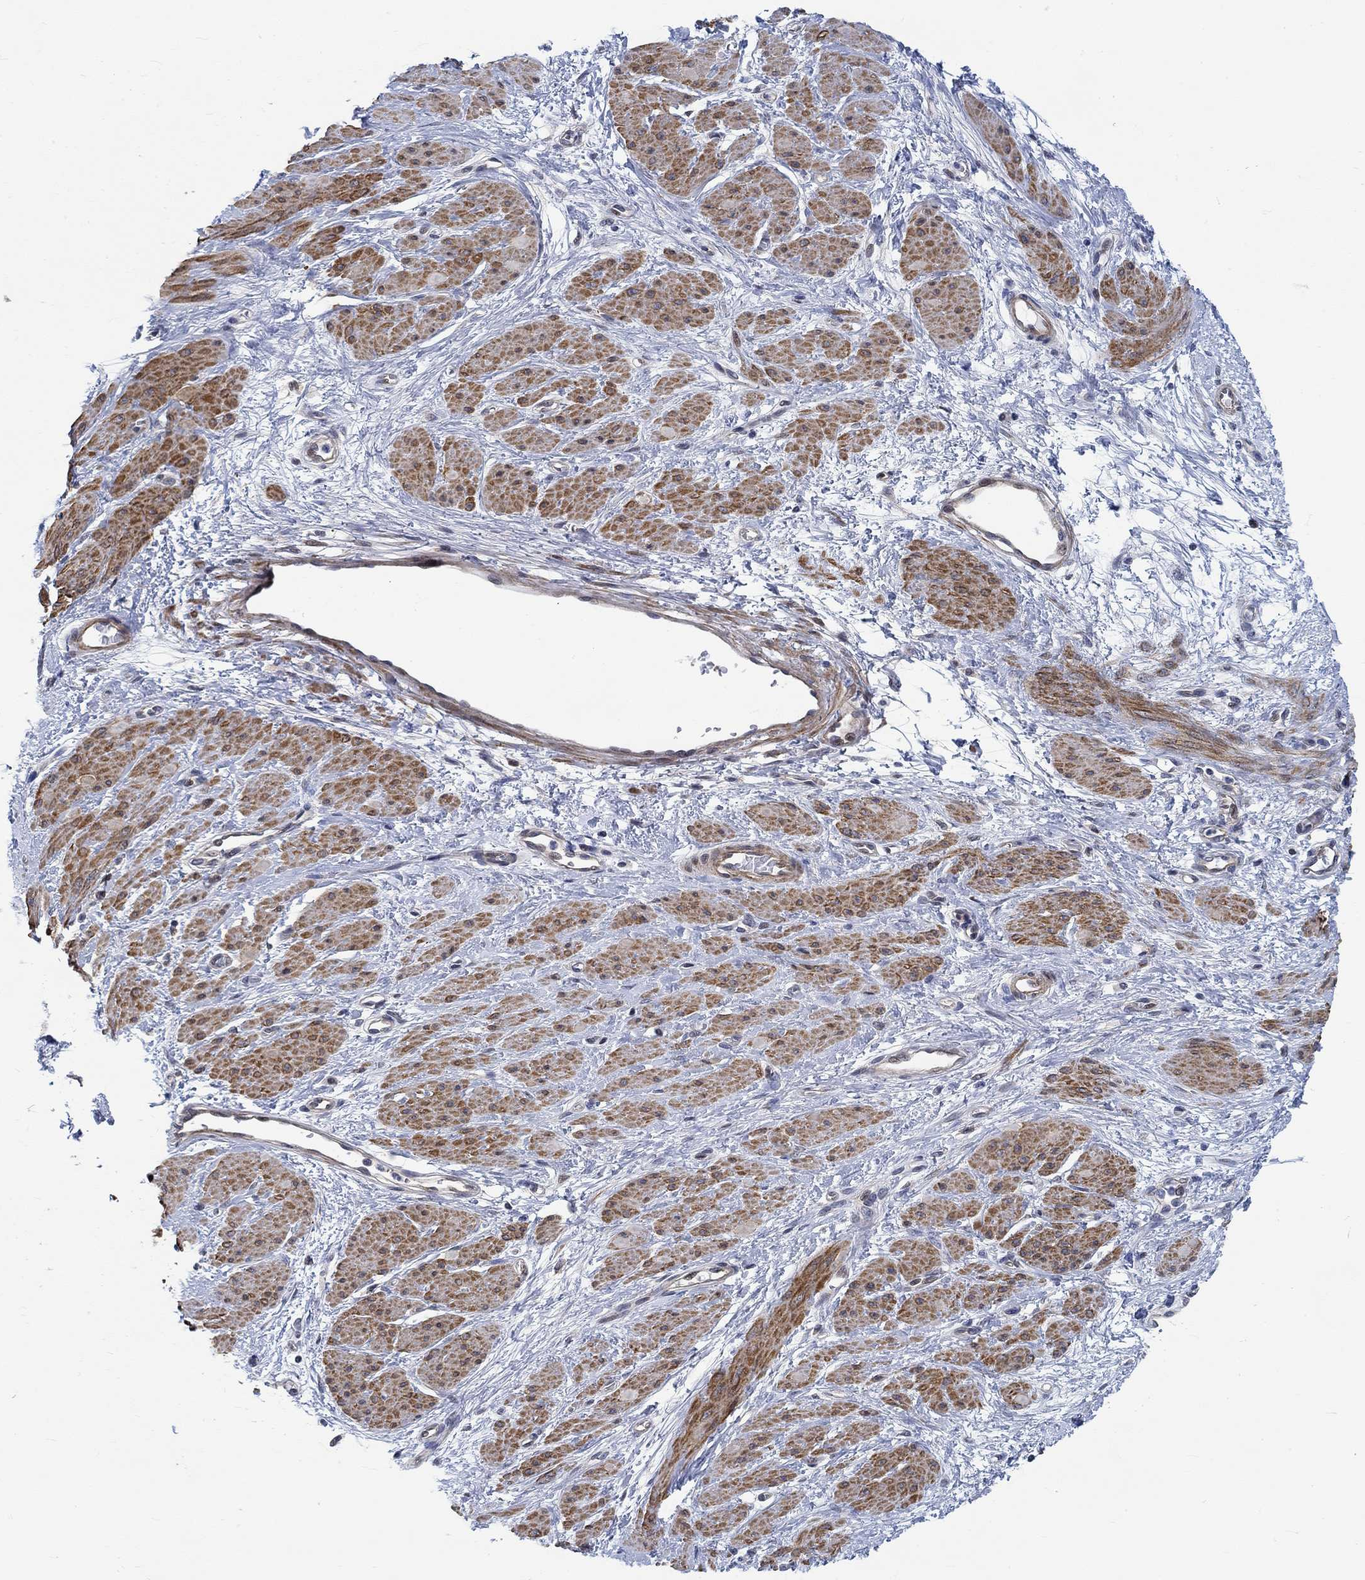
{"staining": {"intensity": "strong", "quantity": "25%-75%", "location": "cytoplasmic/membranous"}, "tissue": "smooth muscle", "cell_type": "Smooth muscle cells", "image_type": "normal", "snomed": [{"axis": "morphology", "description": "Normal tissue, NOS"}, {"axis": "topography", "description": "Smooth muscle"}, {"axis": "topography", "description": "Uterus"}], "caption": "A brown stain labels strong cytoplasmic/membranous positivity of a protein in smooth muscle cells of unremarkable smooth muscle.", "gene": "KCNH8", "patient": {"sex": "female", "age": 39}}